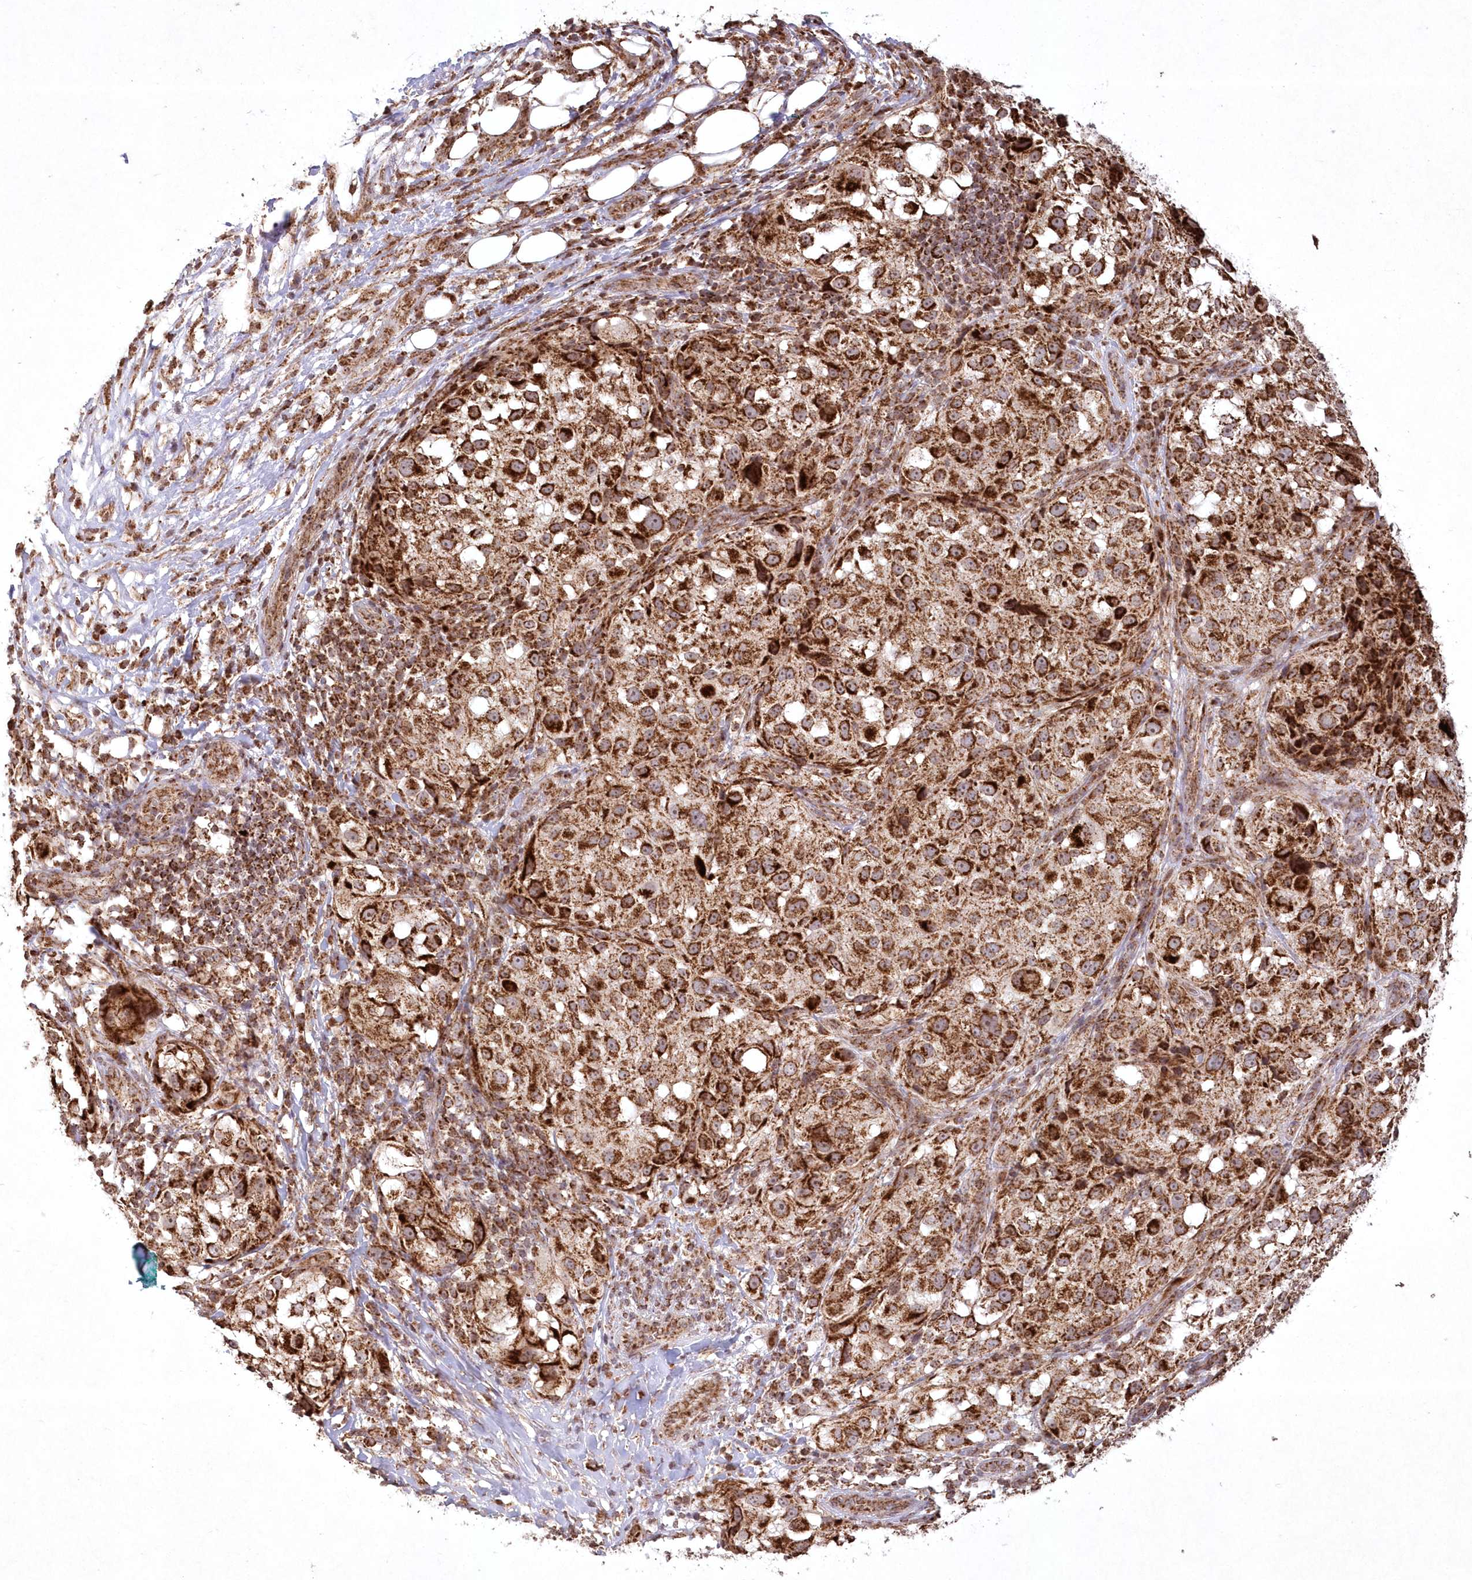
{"staining": {"intensity": "strong", "quantity": ">75%", "location": "cytoplasmic/membranous"}, "tissue": "melanoma", "cell_type": "Tumor cells", "image_type": "cancer", "snomed": [{"axis": "morphology", "description": "Necrosis, NOS"}, {"axis": "morphology", "description": "Malignant melanoma, NOS"}, {"axis": "topography", "description": "Skin"}], "caption": "Melanoma stained with a brown dye demonstrates strong cytoplasmic/membranous positive positivity in approximately >75% of tumor cells.", "gene": "LRPPRC", "patient": {"sex": "female", "age": 87}}